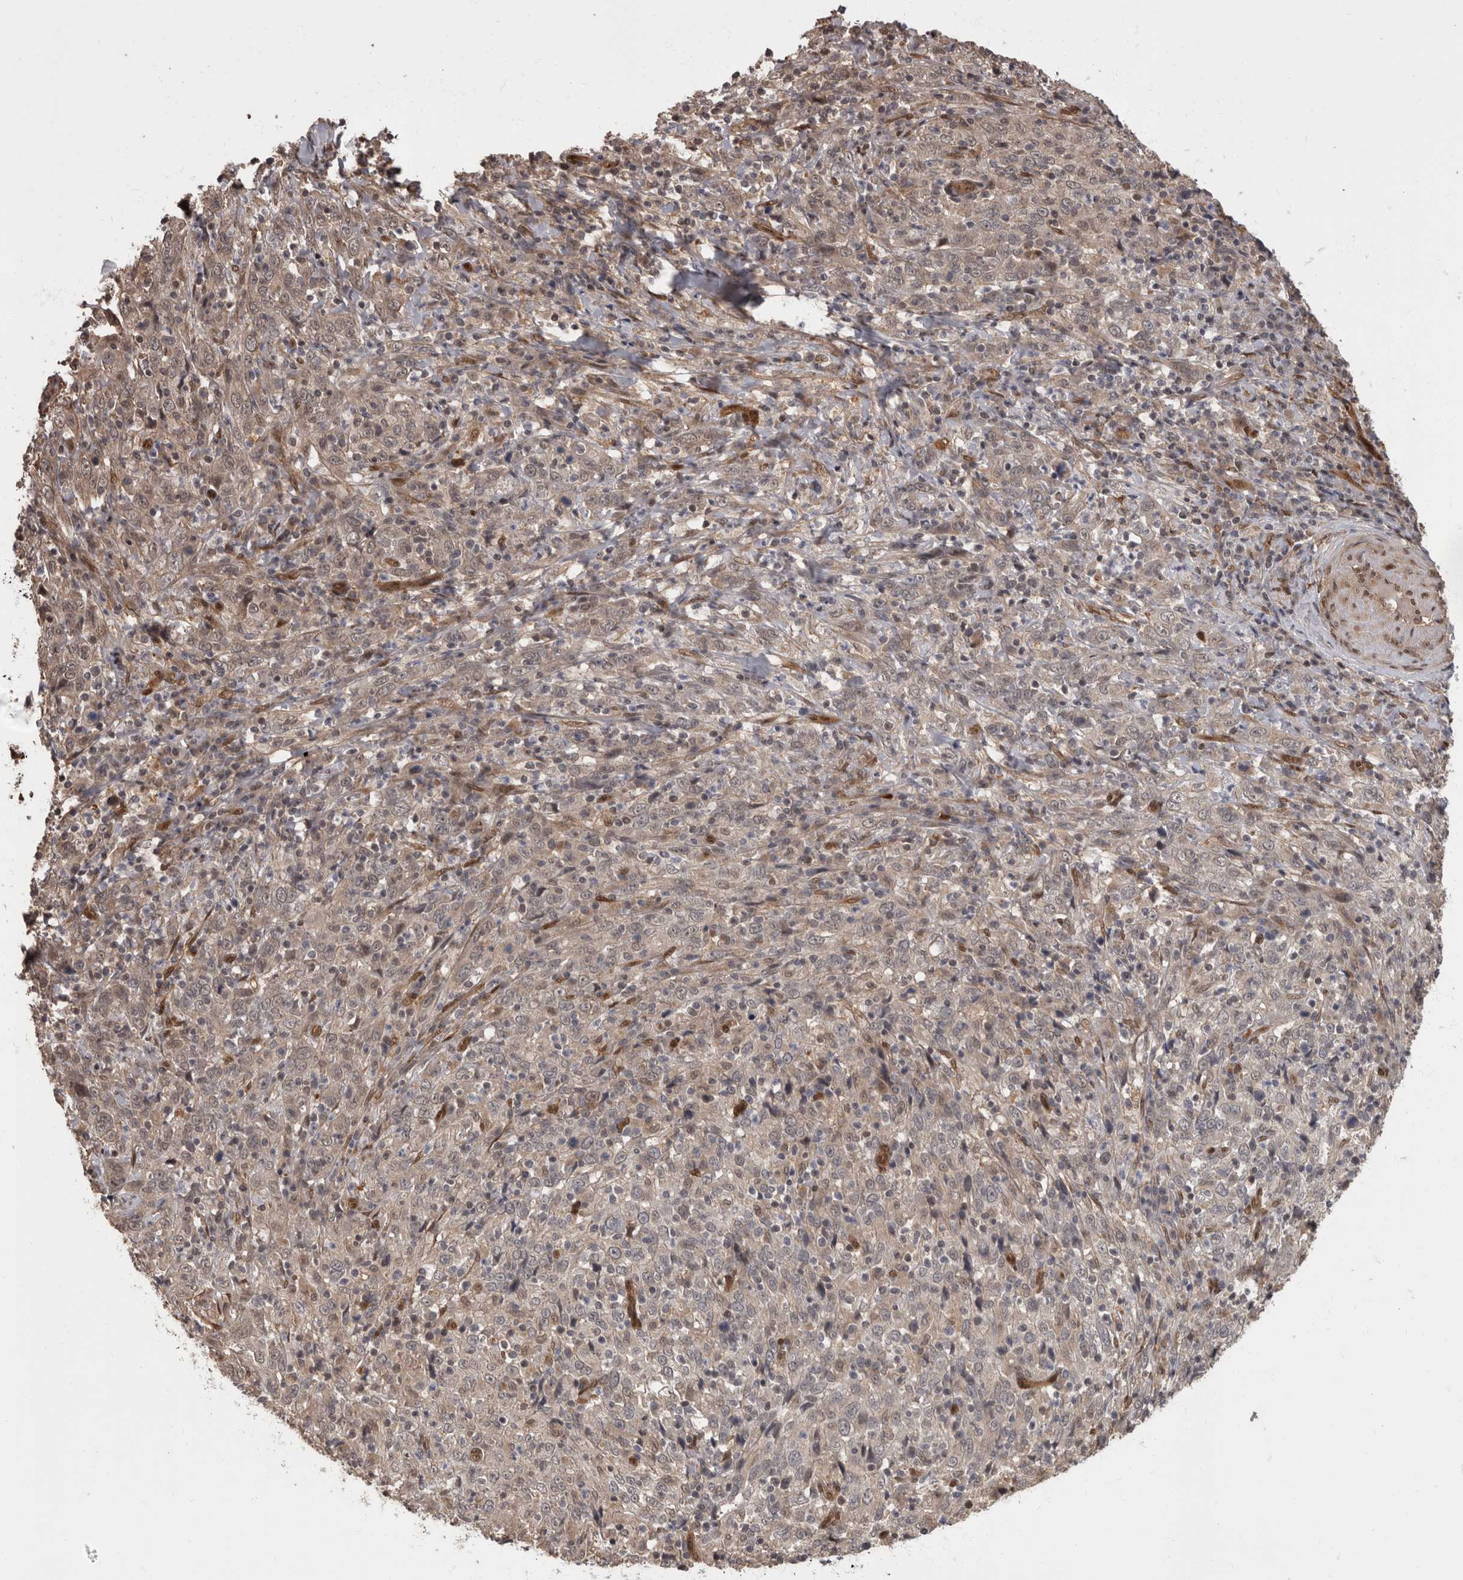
{"staining": {"intensity": "weak", "quantity": "<25%", "location": "cytoplasmic/membranous"}, "tissue": "cervical cancer", "cell_type": "Tumor cells", "image_type": "cancer", "snomed": [{"axis": "morphology", "description": "Squamous cell carcinoma, NOS"}, {"axis": "topography", "description": "Cervix"}], "caption": "Immunohistochemical staining of cervical cancer shows no significant positivity in tumor cells.", "gene": "AKT3", "patient": {"sex": "female", "age": 46}}